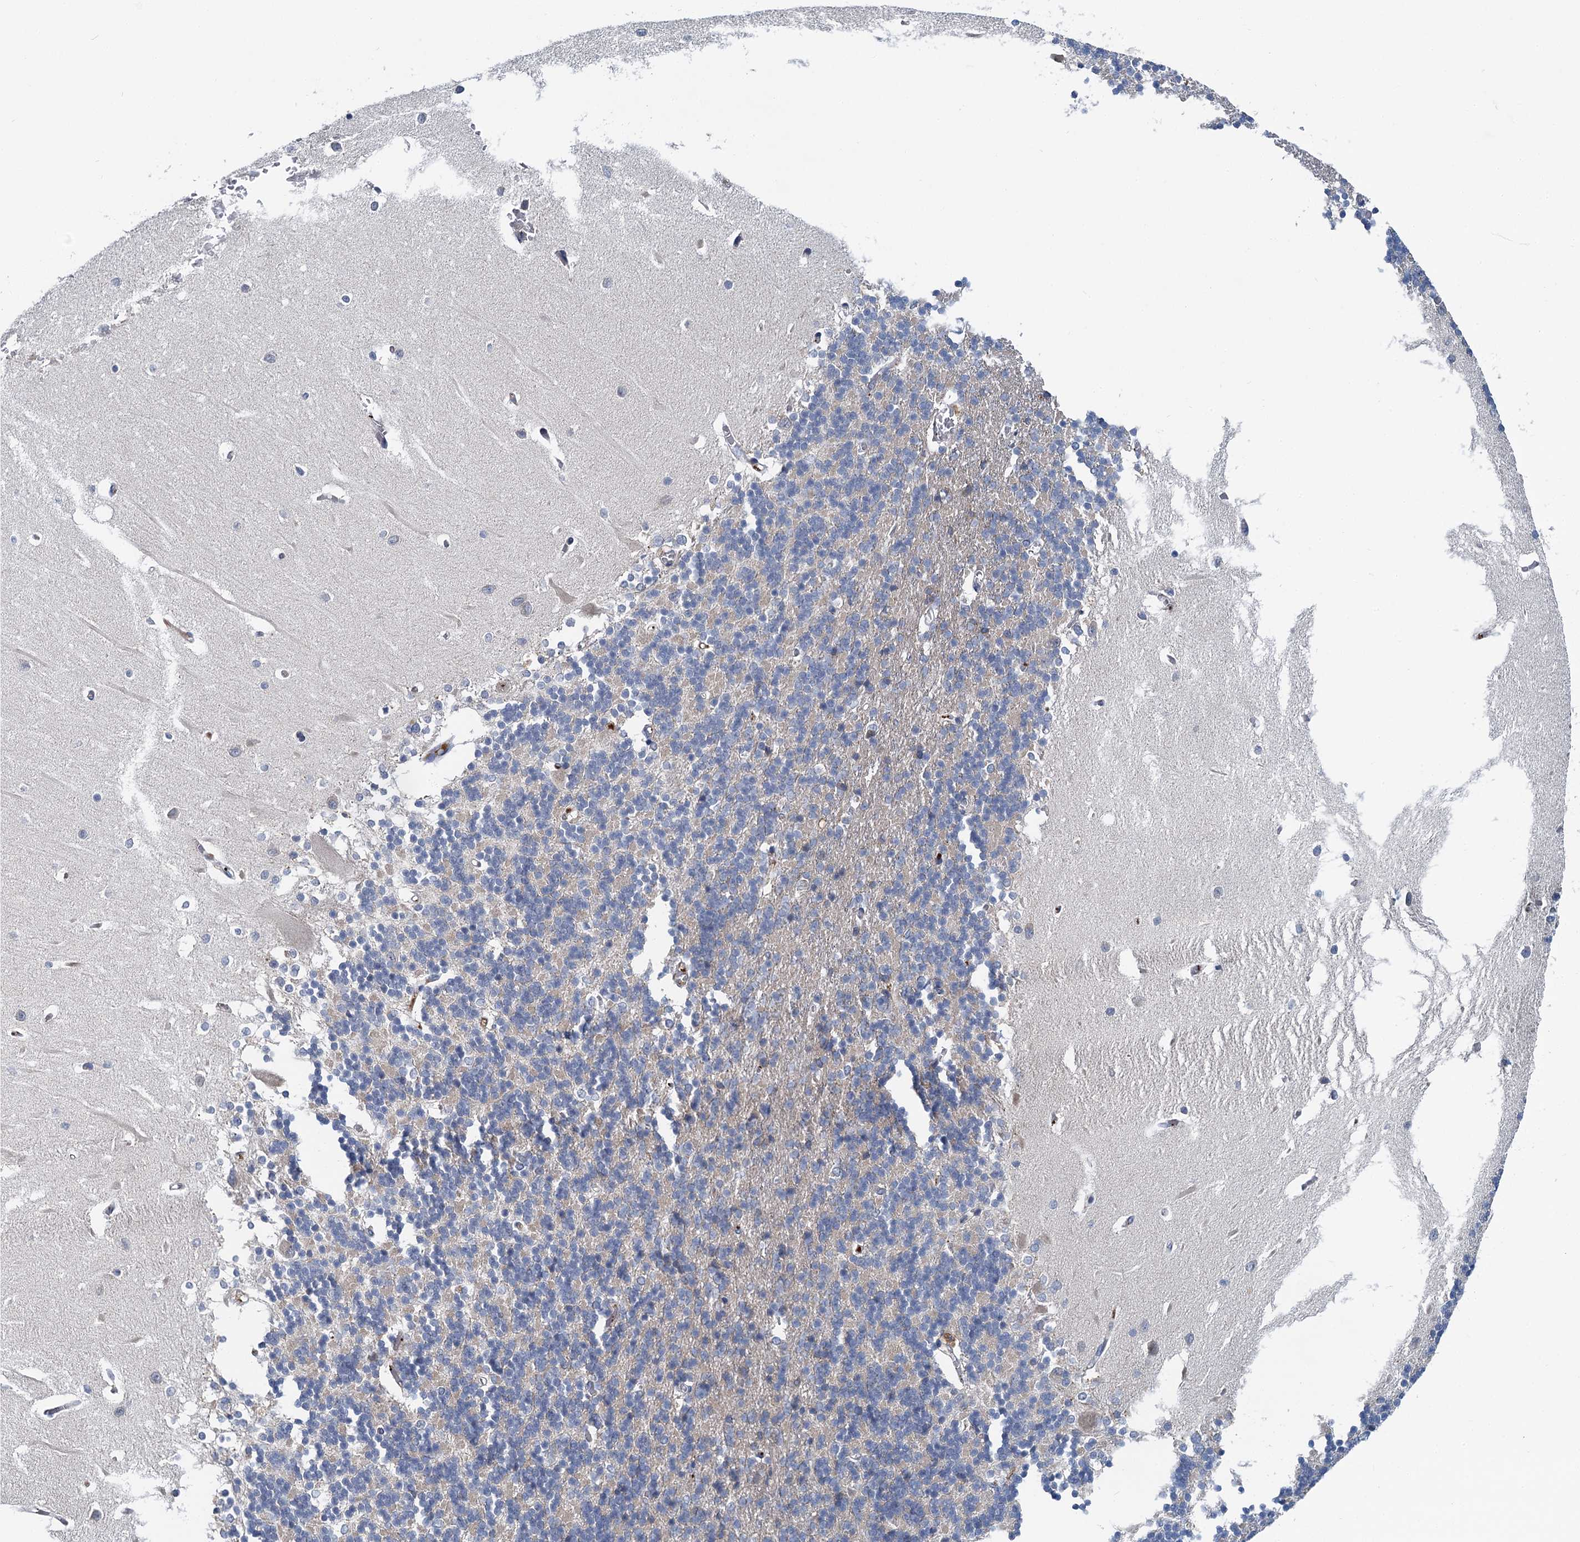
{"staining": {"intensity": "negative", "quantity": "none", "location": "none"}, "tissue": "cerebellum", "cell_type": "Cells in granular layer", "image_type": "normal", "snomed": [{"axis": "morphology", "description": "Normal tissue, NOS"}, {"axis": "topography", "description": "Cerebellum"}], "caption": "The histopathology image shows no staining of cells in granular layer in benign cerebellum.", "gene": "SPINK9", "patient": {"sex": "male", "age": 37}}